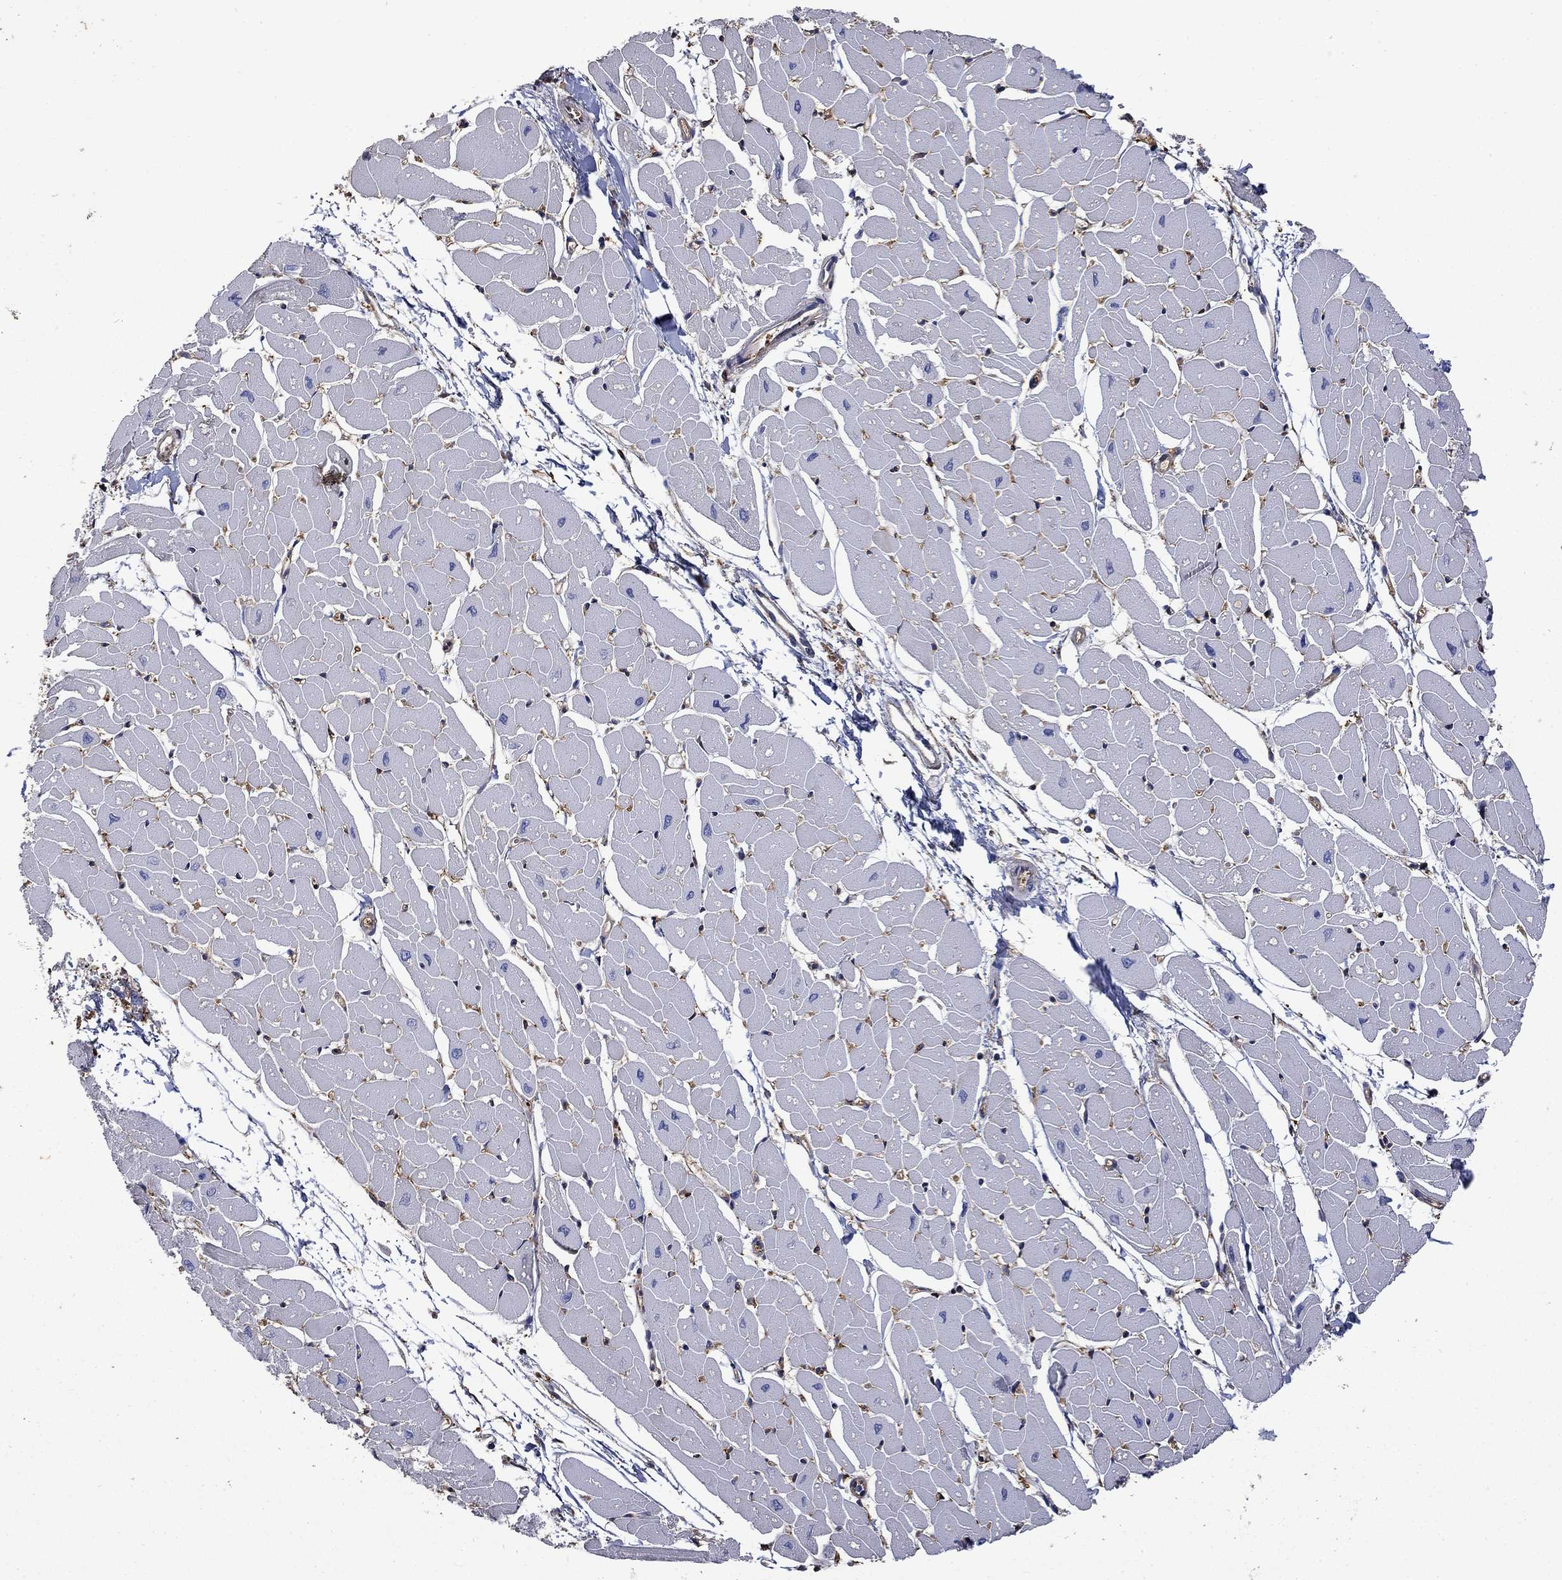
{"staining": {"intensity": "weak", "quantity": "<25%", "location": "cytoplasmic/membranous"}, "tissue": "heart muscle", "cell_type": "Cardiomyocytes", "image_type": "normal", "snomed": [{"axis": "morphology", "description": "Normal tissue, NOS"}, {"axis": "topography", "description": "Heart"}], "caption": "Immunohistochemistry (IHC) of normal heart muscle exhibits no positivity in cardiomyocytes. (DAB immunohistochemistry with hematoxylin counter stain).", "gene": "DPYSL2", "patient": {"sex": "male", "age": 57}}